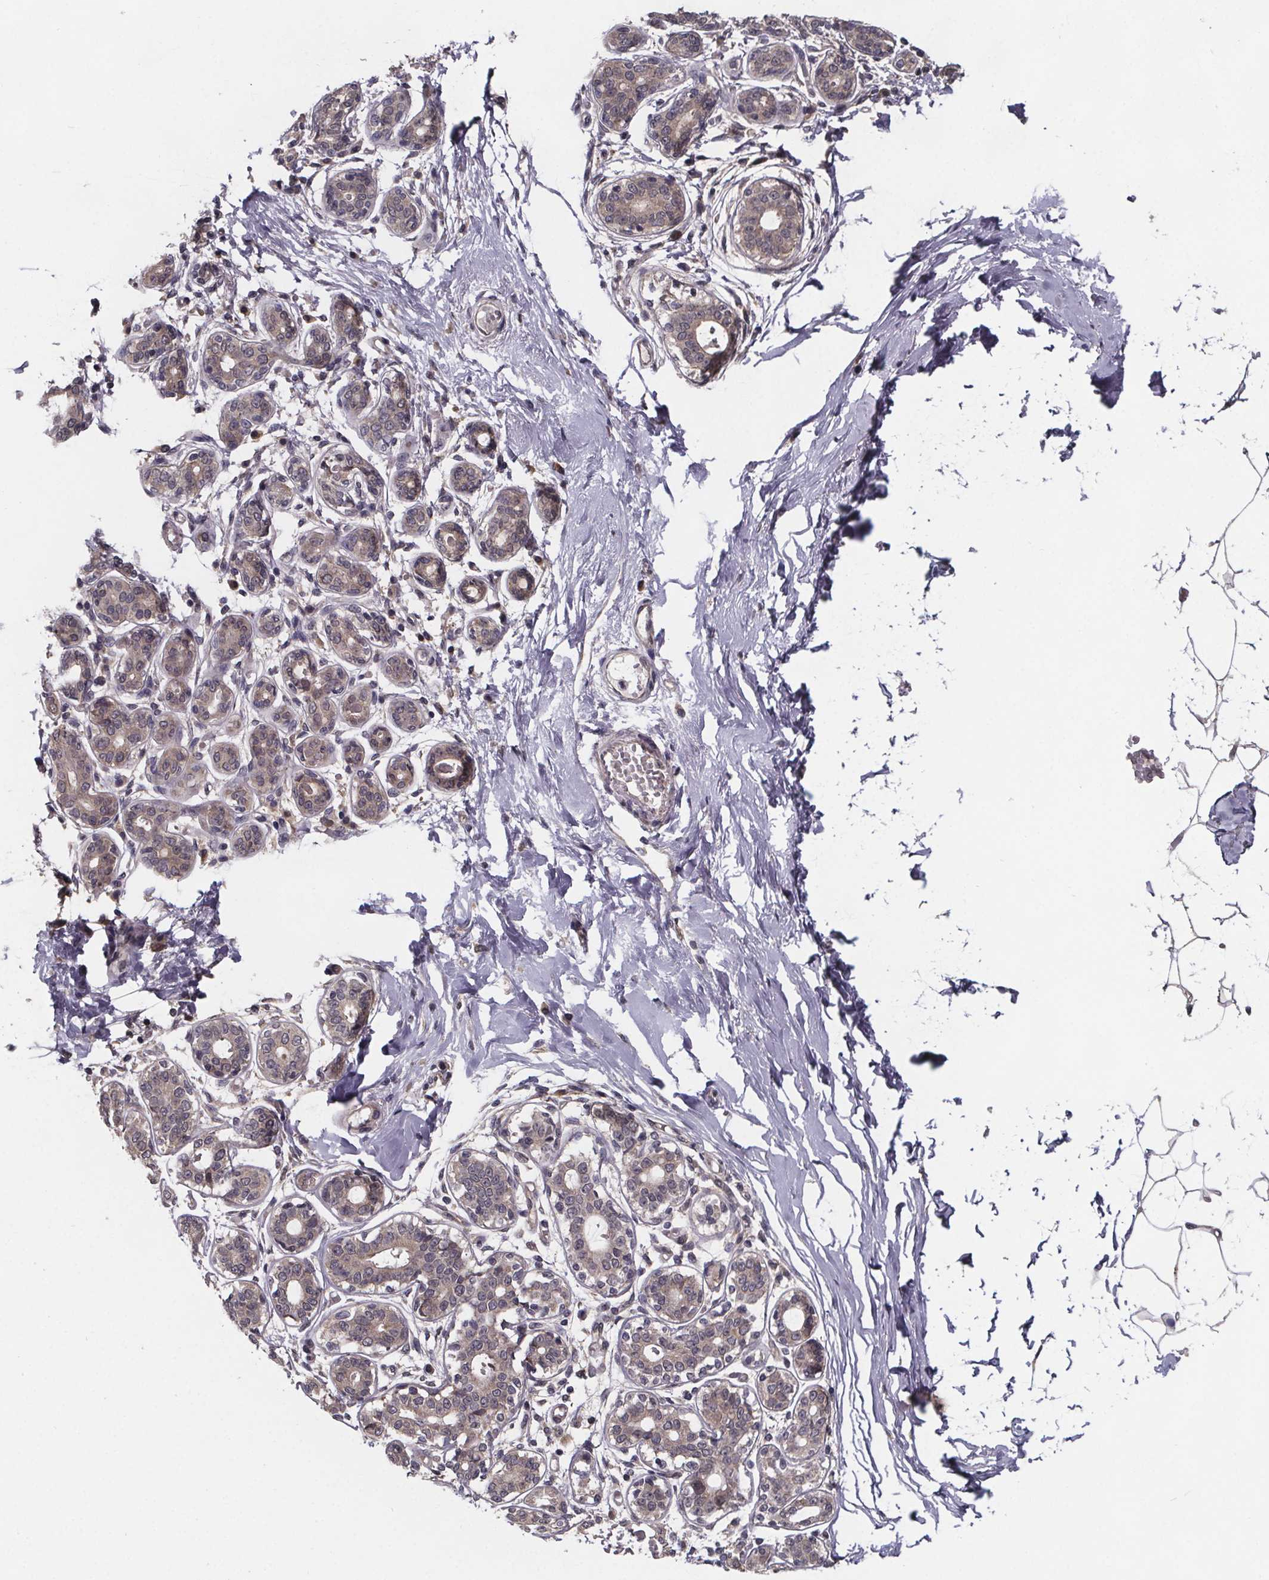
{"staining": {"intensity": "weak", "quantity": ">75%", "location": "cytoplasmic/membranous"}, "tissue": "breast", "cell_type": "Adipocytes", "image_type": "normal", "snomed": [{"axis": "morphology", "description": "Normal tissue, NOS"}, {"axis": "topography", "description": "Skin"}, {"axis": "topography", "description": "Breast"}], "caption": "IHC photomicrograph of unremarkable human breast stained for a protein (brown), which reveals low levels of weak cytoplasmic/membranous expression in about >75% of adipocytes.", "gene": "SAT1", "patient": {"sex": "female", "age": 43}}